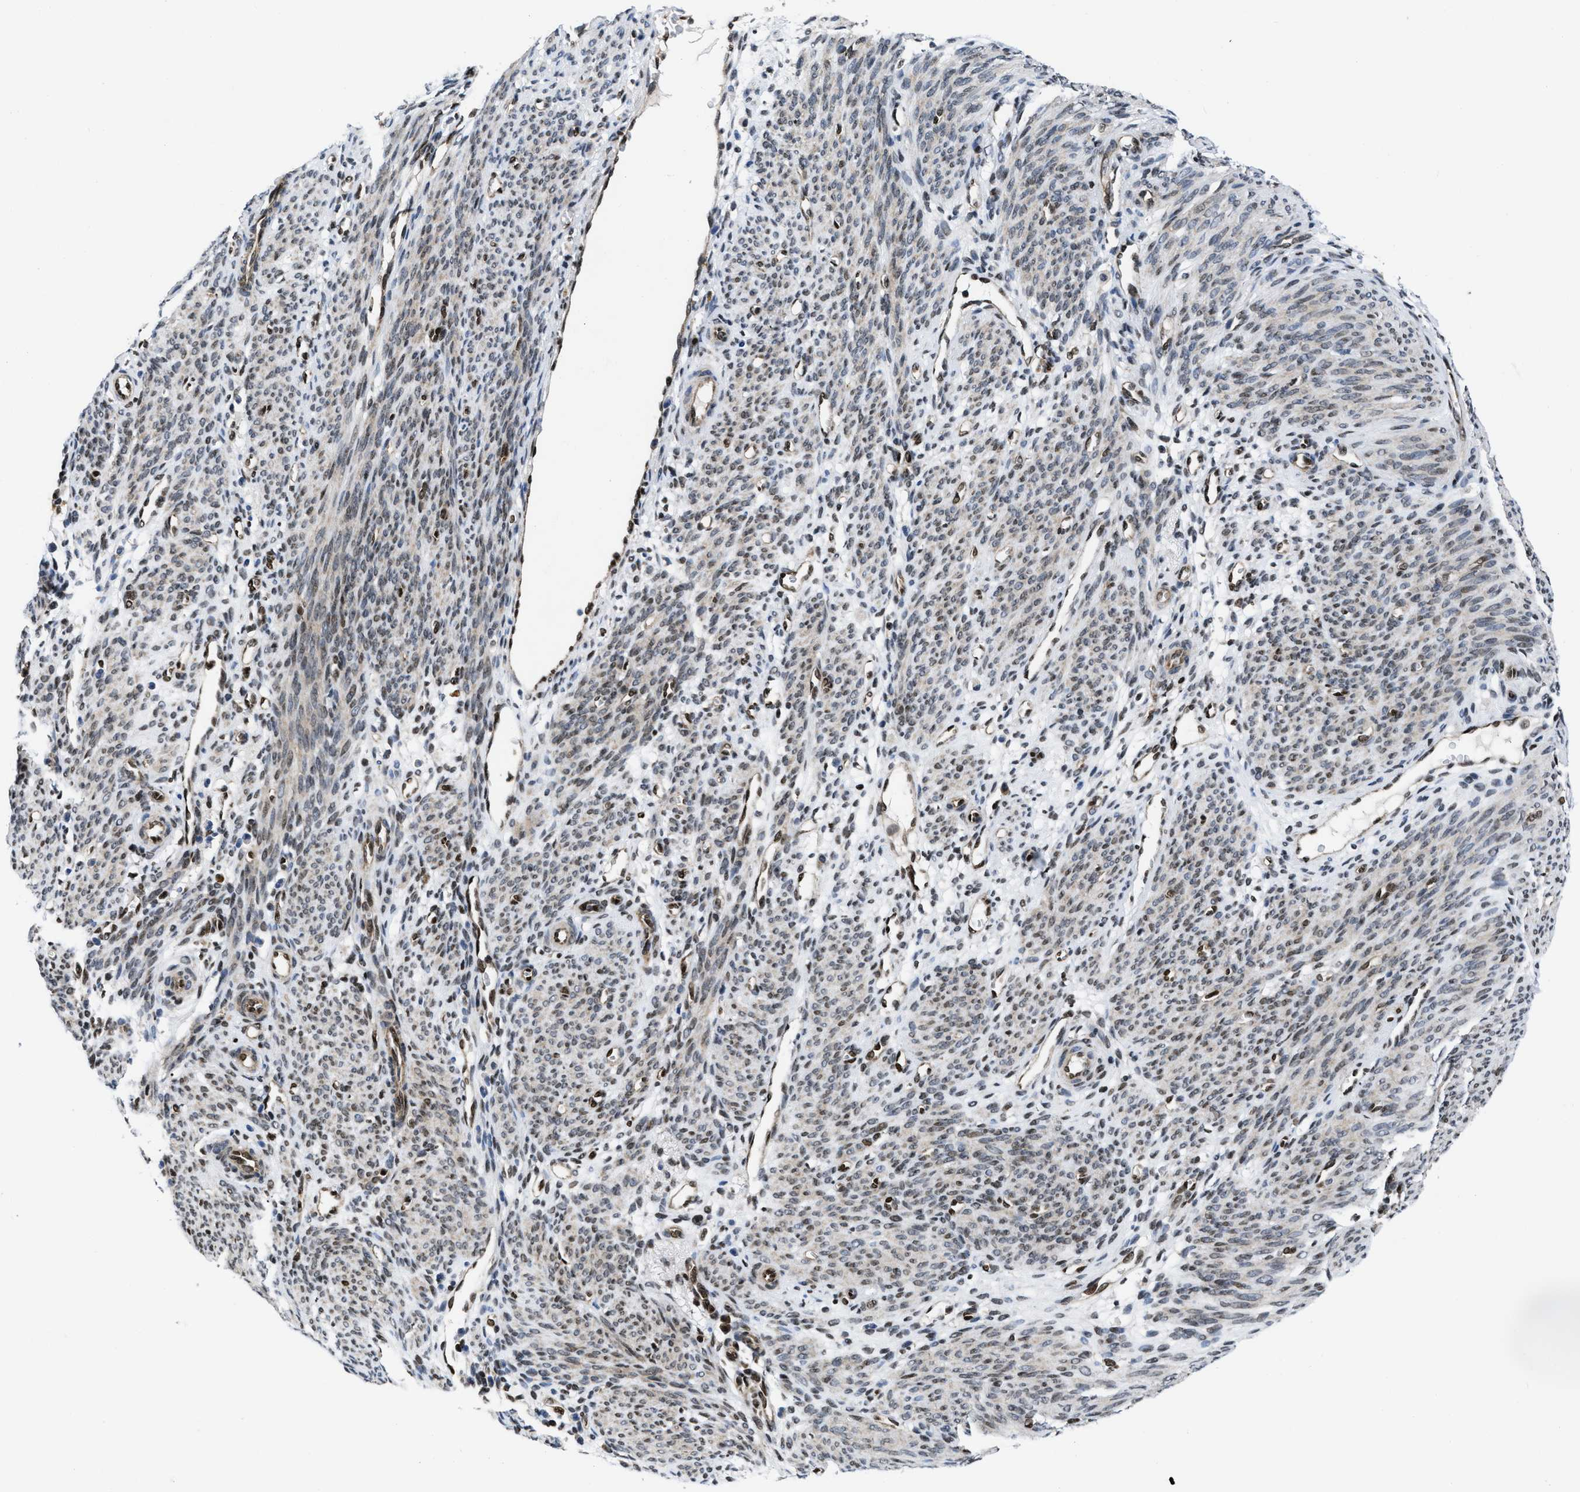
{"staining": {"intensity": "moderate", "quantity": "<25%", "location": "cytoplasmic/membranous"}, "tissue": "endometrium", "cell_type": "Cells in endometrial stroma", "image_type": "normal", "snomed": [{"axis": "morphology", "description": "Normal tissue, NOS"}, {"axis": "morphology", "description": "Adenocarcinoma, NOS"}, {"axis": "topography", "description": "Endometrium"}, {"axis": "topography", "description": "Ovary"}], "caption": "An IHC photomicrograph of benign tissue is shown. Protein staining in brown highlights moderate cytoplasmic/membranous positivity in endometrium within cells in endometrial stroma. (DAB (3,3'-diaminobenzidine) IHC, brown staining for protein, blue staining for nuclei).", "gene": "PPP2CB", "patient": {"sex": "female", "age": 68}}